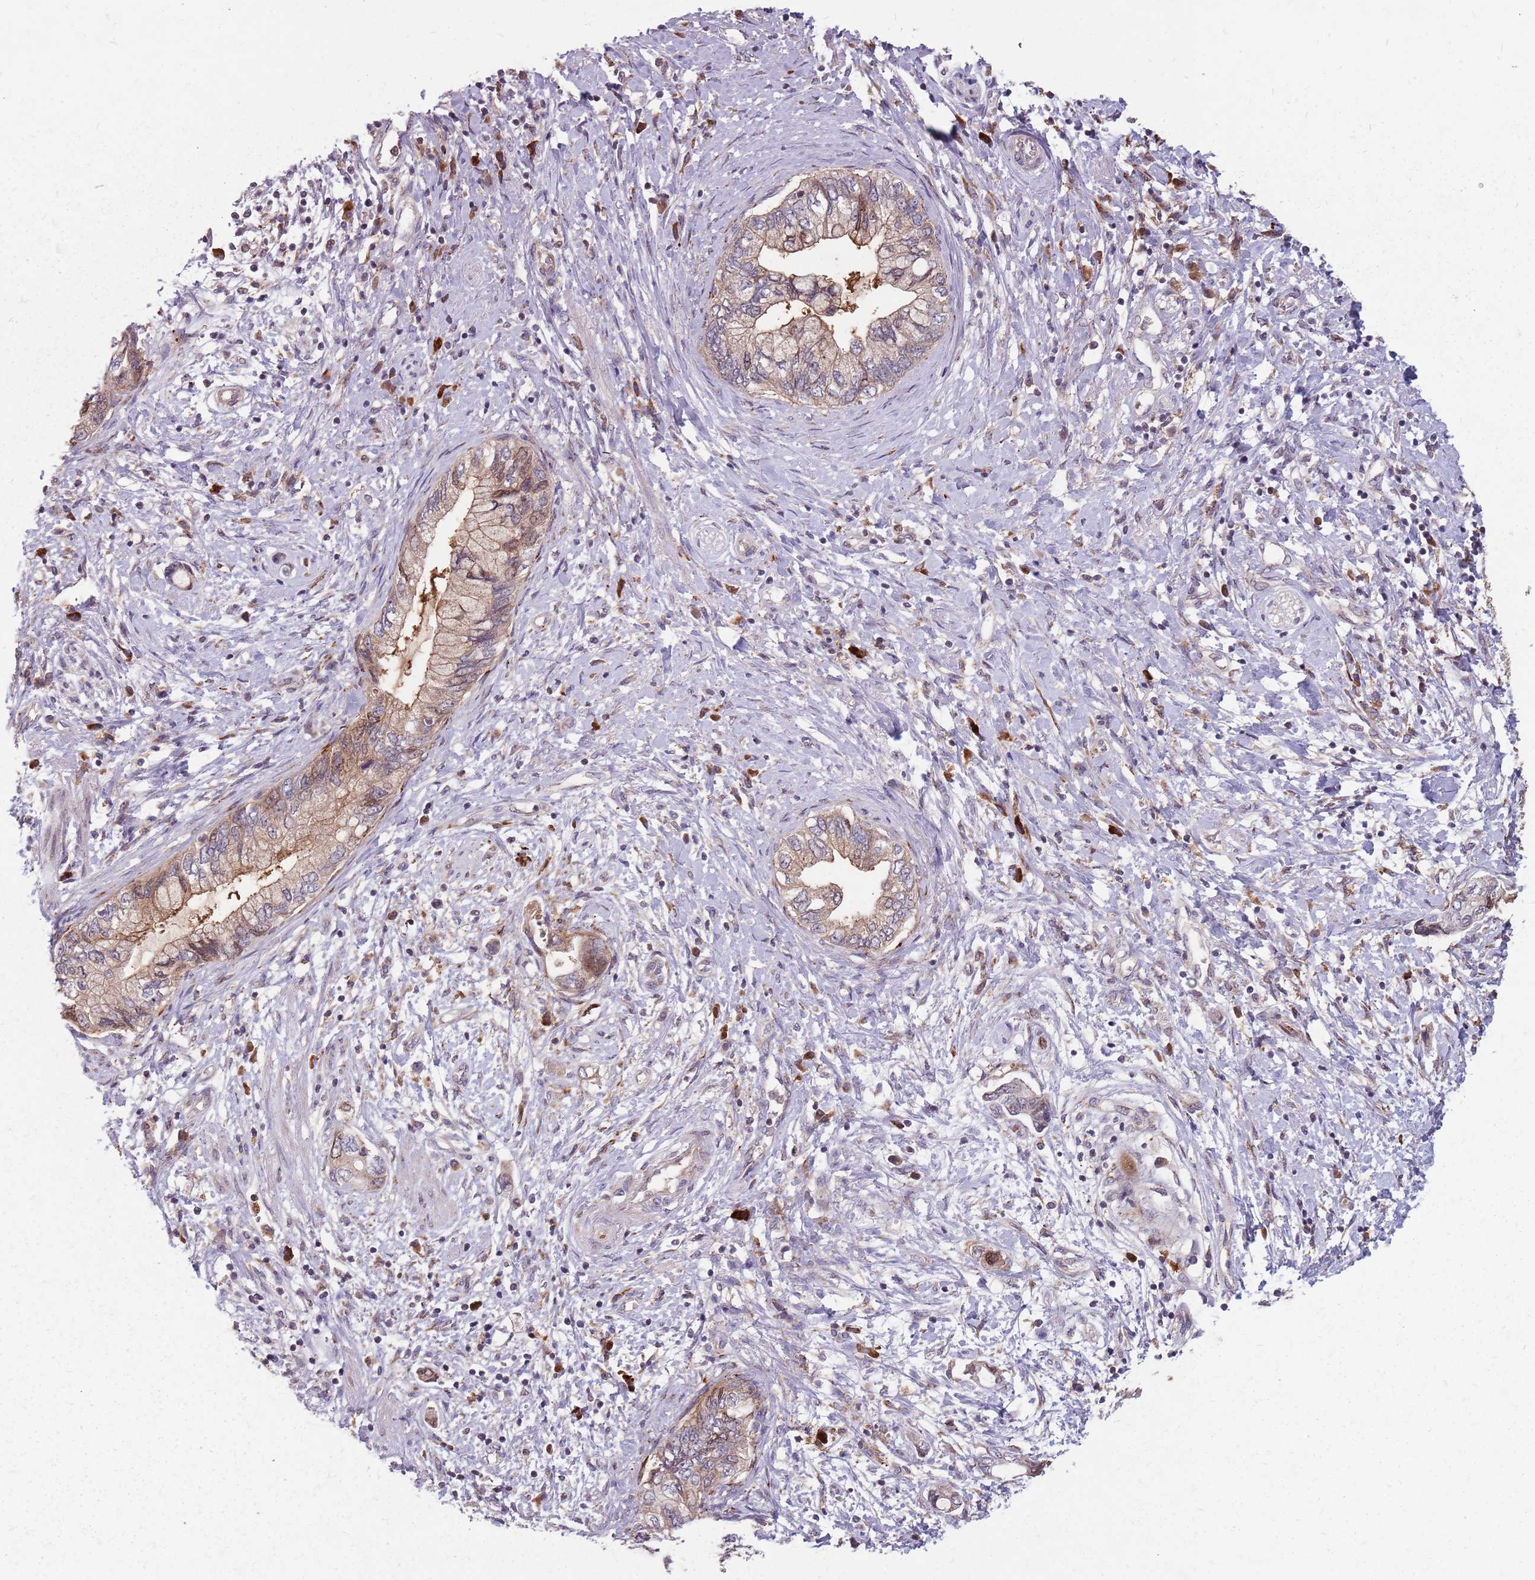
{"staining": {"intensity": "weak", "quantity": ">75%", "location": "cytoplasmic/membranous,nuclear"}, "tissue": "pancreatic cancer", "cell_type": "Tumor cells", "image_type": "cancer", "snomed": [{"axis": "morphology", "description": "Adenocarcinoma, NOS"}, {"axis": "topography", "description": "Pancreas"}], "caption": "A brown stain labels weak cytoplasmic/membranous and nuclear expression of a protein in human pancreatic adenocarcinoma tumor cells.", "gene": "NME4", "patient": {"sex": "female", "age": 73}}